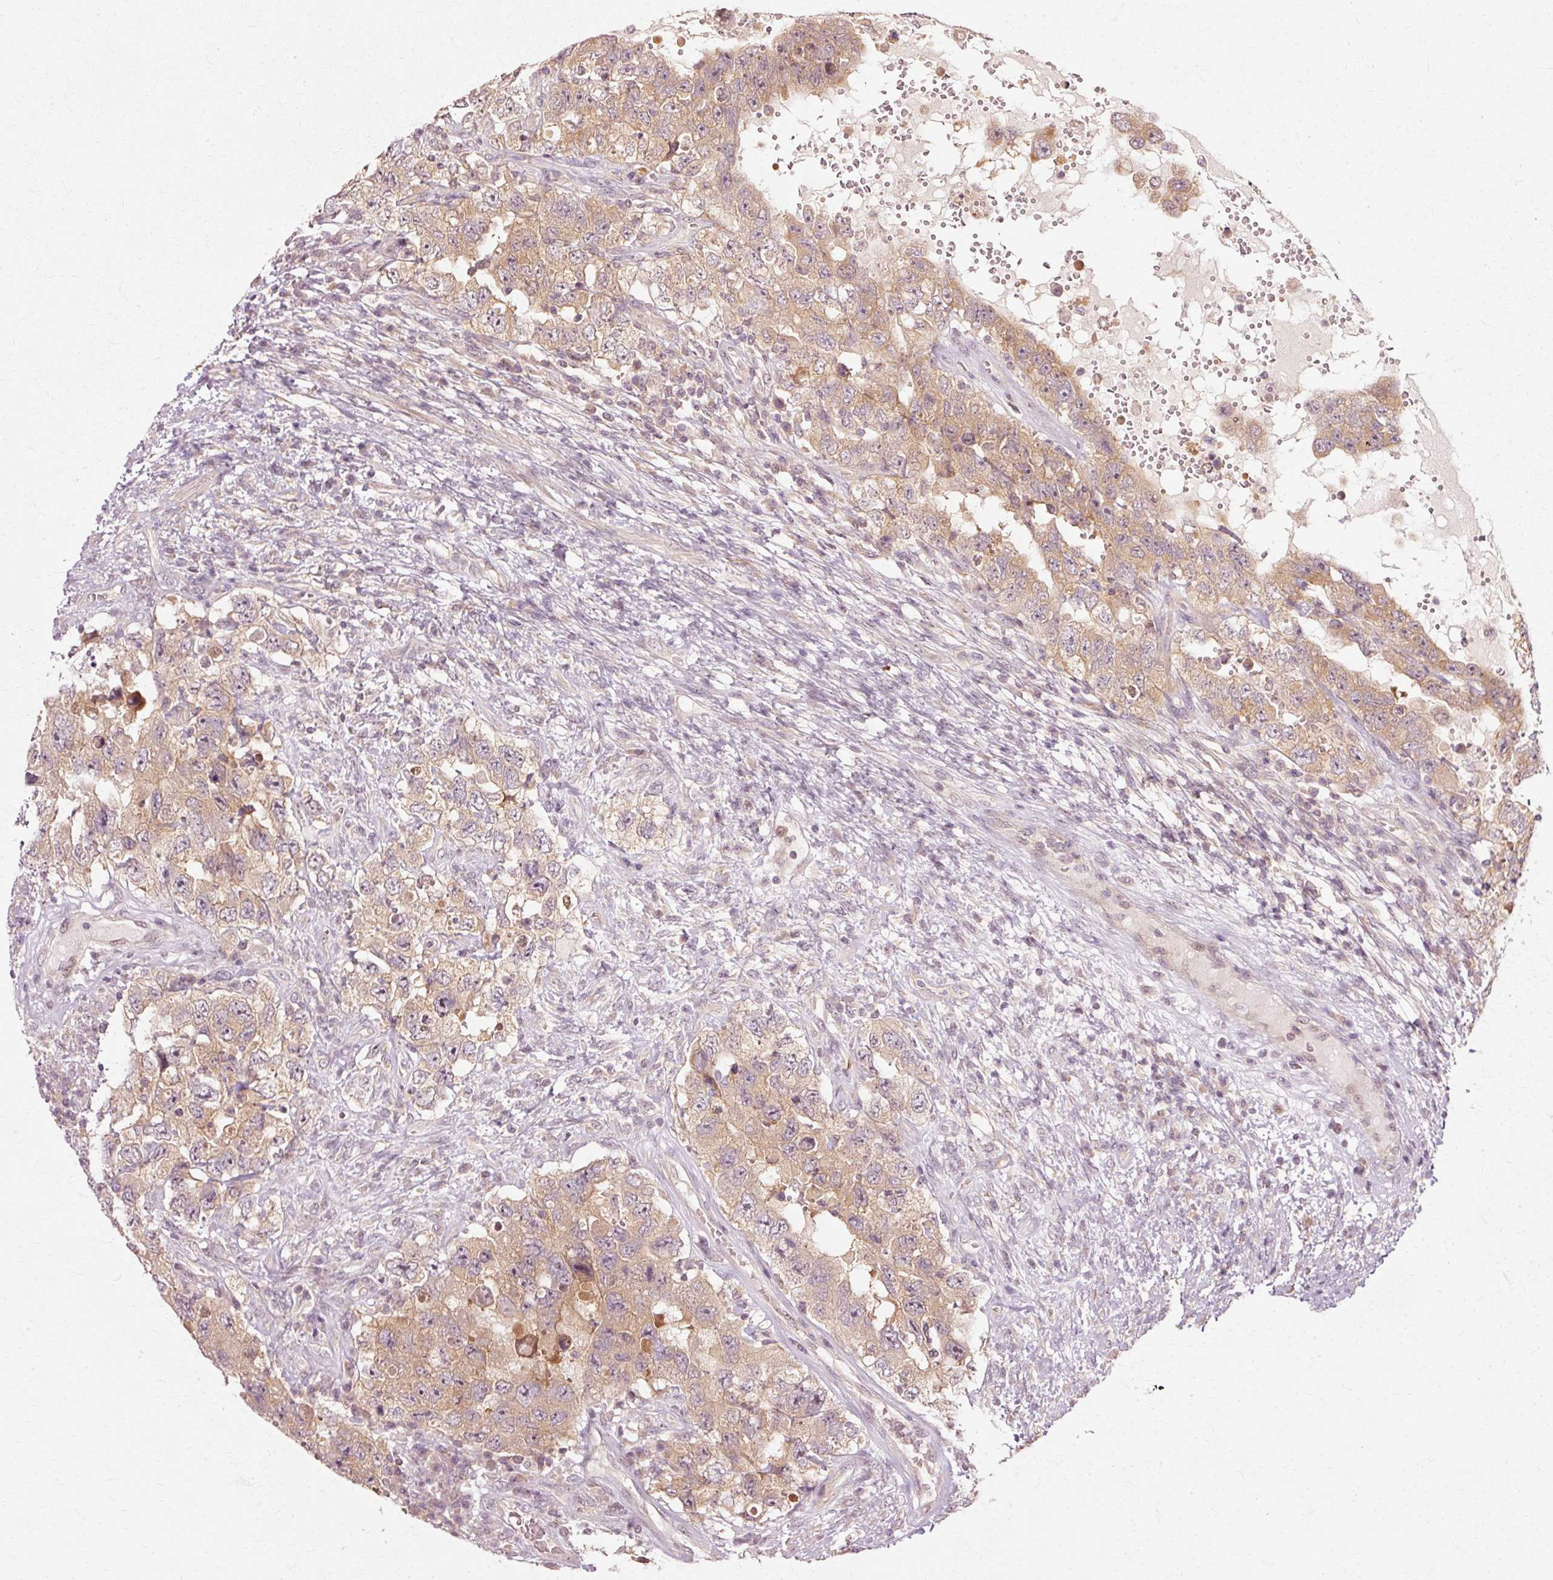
{"staining": {"intensity": "moderate", "quantity": ">75%", "location": "cytoplasmic/membranous"}, "tissue": "testis cancer", "cell_type": "Tumor cells", "image_type": "cancer", "snomed": [{"axis": "morphology", "description": "Carcinoma, Embryonal, NOS"}, {"axis": "topography", "description": "Testis"}], "caption": "This histopathology image demonstrates IHC staining of human testis cancer, with medium moderate cytoplasmic/membranous positivity in about >75% of tumor cells.", "gene": "RGPD5", "patient": {"sex": "male", "age": 26}}